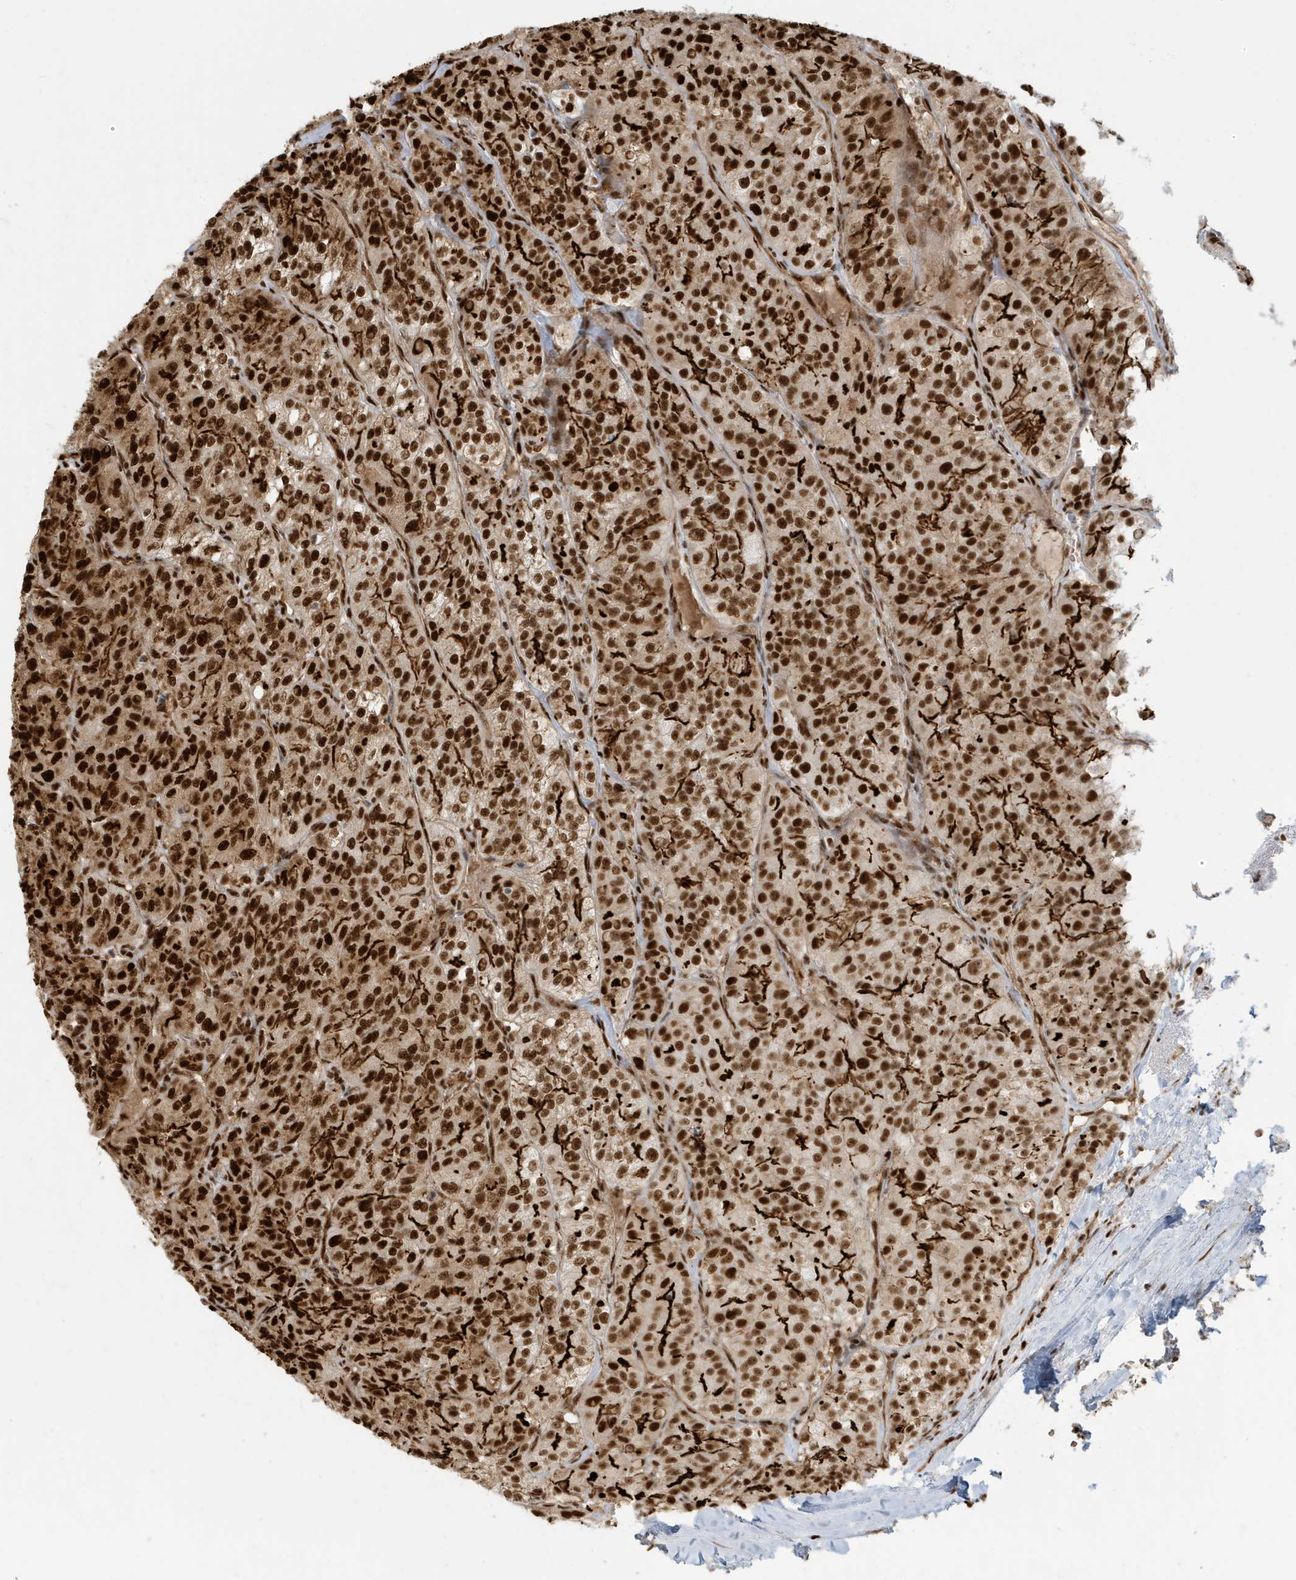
{"staining": {"intensity": "strong", "quantity": ">75%", "location": "cytoplasmic/membranous,nuclear"}, "tissue": "renal cancer", "cell_type": "Tumor cells", "image_type": "cancer", "snomed": [{"axis": "morphology", "description": "Adenocarcinoma, NOS"}, {"axis": "topography", "description": "Kidney"}], "caption": "Approximately >75% of tumor cells in renal adenocarcinoma display strong cytoplasmic/membranous and nuclear protein positivity as visualized by brown immunohistochemical staining.", "gene": "CKS2", "patient": {"sex": "female", "age": 63}}